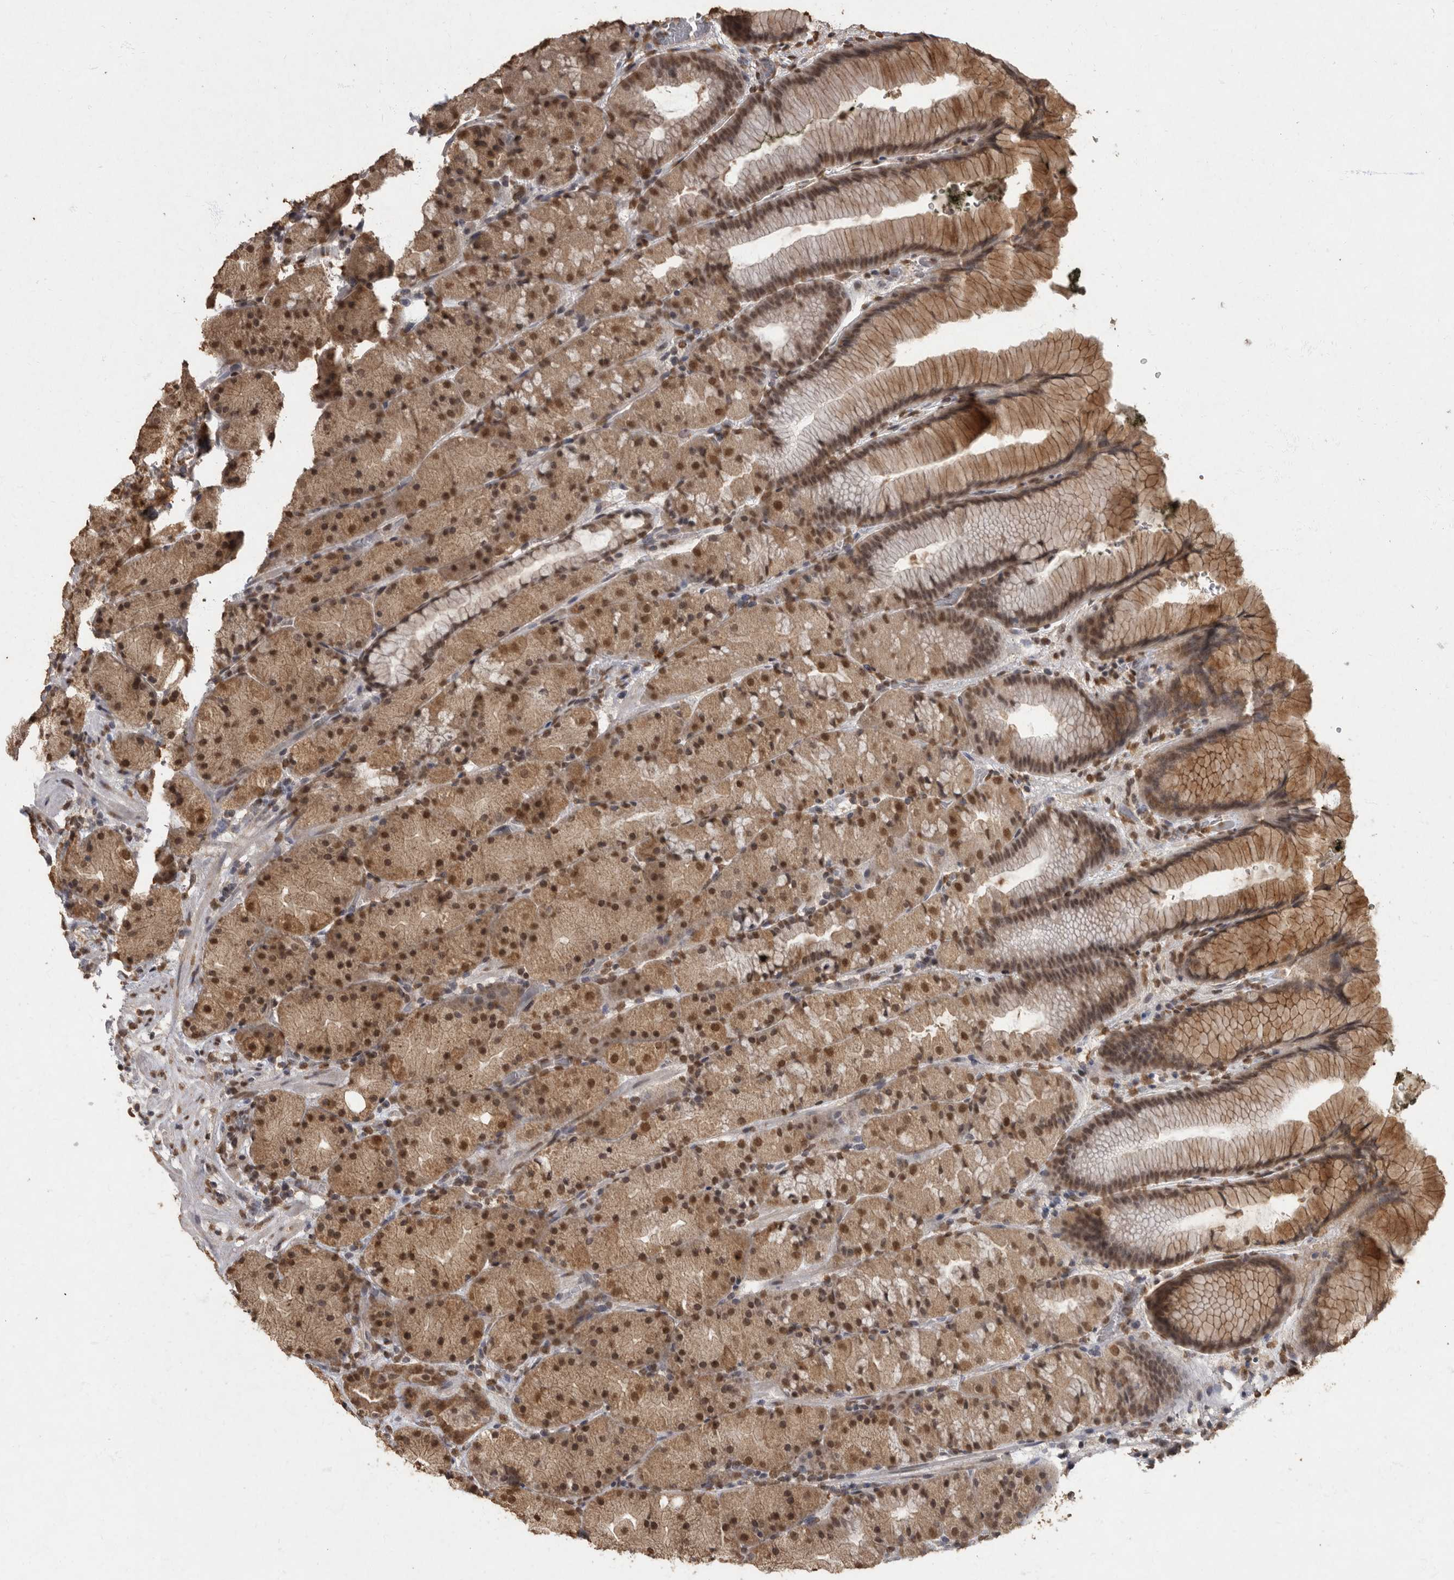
{"staining": {"intensity": "strong", "quantity": ">75%", "location": "cytoplasmic/membranous,nuclear"}, "tissue": "stomach", "cell_type": "Glandular cells", "image_type": "normal", "snomed": [{"axis": "morphology", "description": "Normal tissue, NOS"}, {"axis": "topography", "description": "Stomach, upper"}, {"axis": "topography", "description": "Stomach"}], "caption": "Immunohistochemical staining of benign stomach exhibits high levels of strong cytoplasmic/membranous,nuclear positivity in about >75% of glandular cells. (Brightfield microscopy of DAB IHC at high magnification).", "gene": "NBL1", "patient": {"sex": "male", "age": 48}}